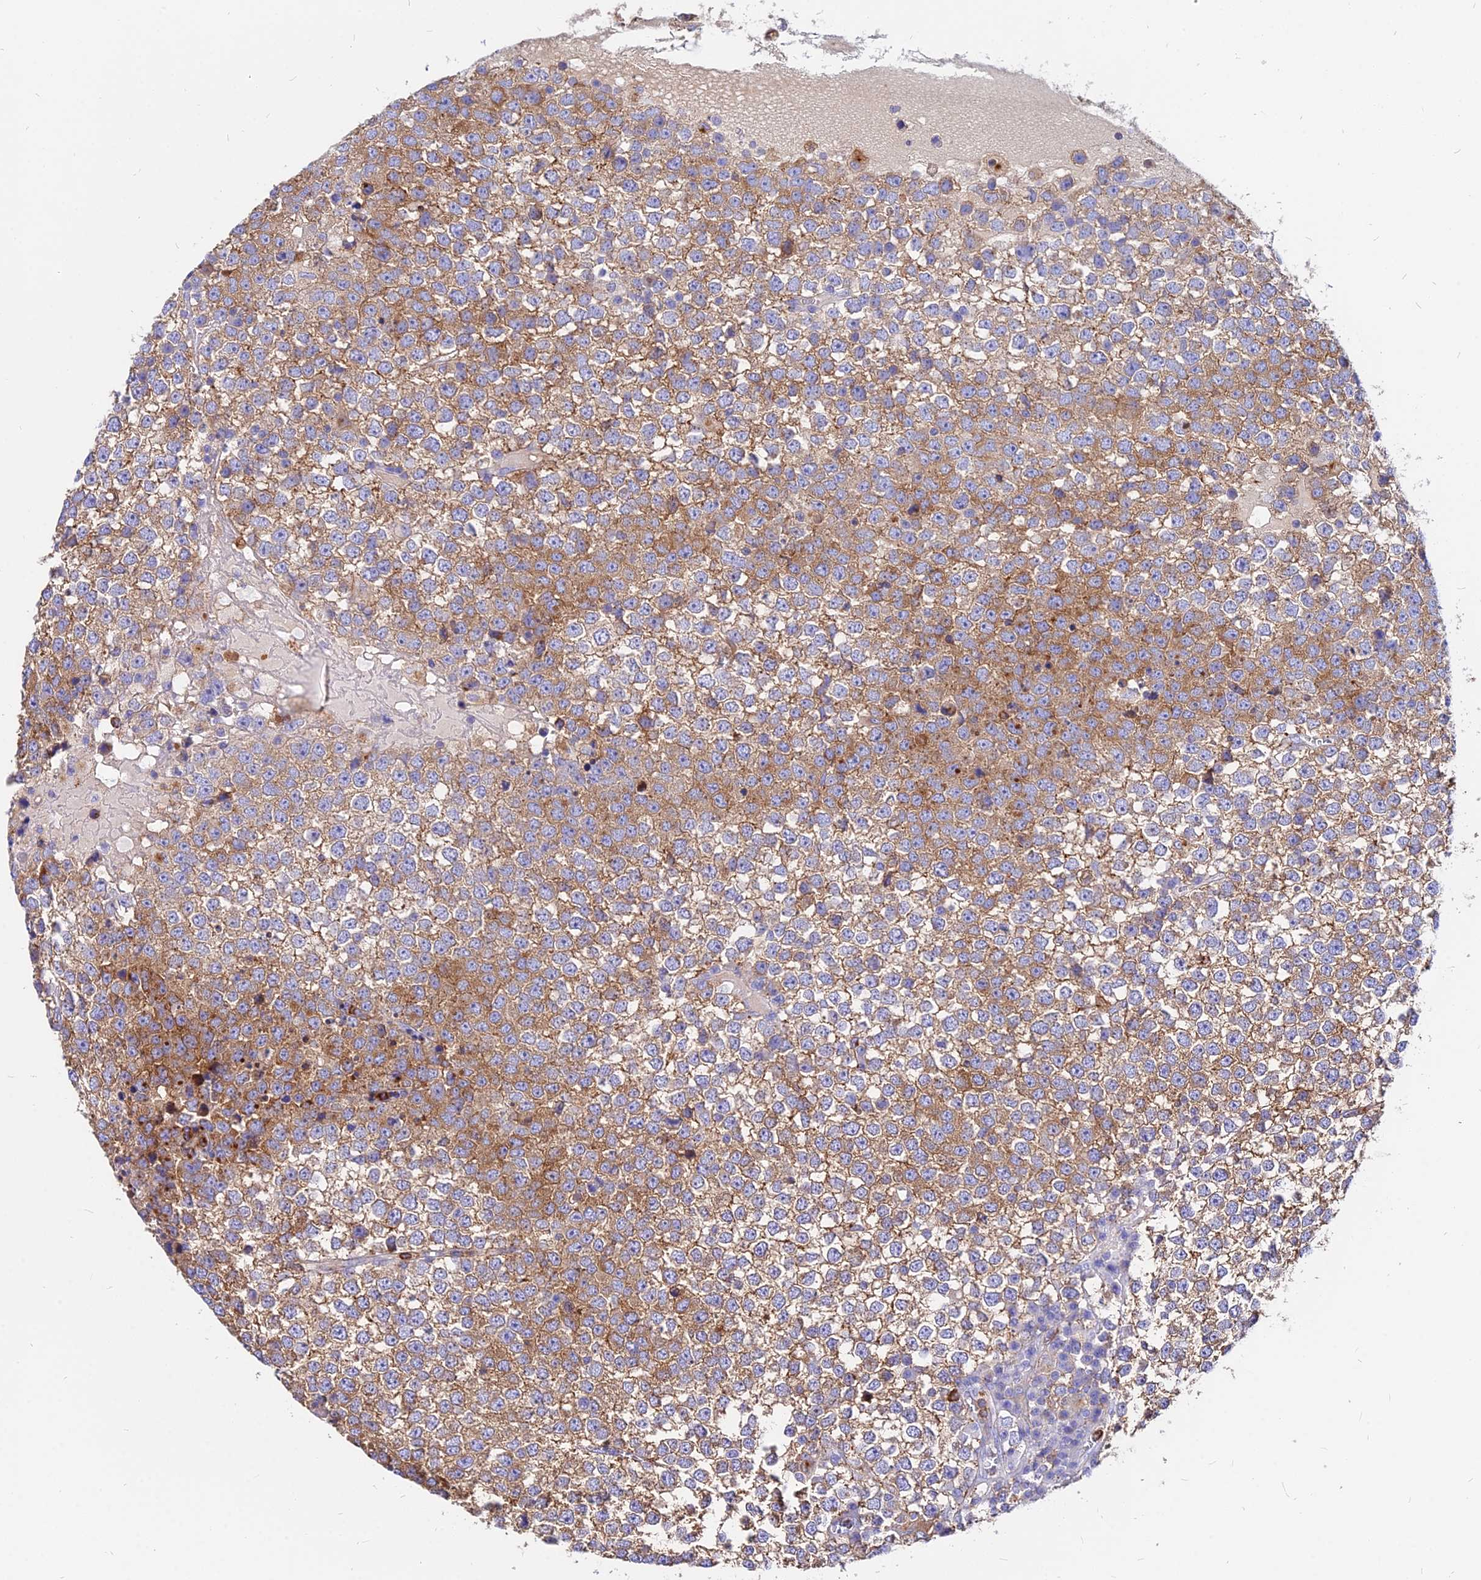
{"staining": {"intensity": "moderate", "quantity": ">75%", "location": "cytoplasmic/membranous"}, "tissue": "testis cancer", "cell_type": "Tumor cells", "image_type": "cancer", "snomed": [{"axis": "morphology", "description": "Seminoma, NOS"}, {"axis": "topography", "description": "Testis"}], "caption": "Testis seminoma stained with a brown dye exhibits moderate cytoplasmic/membranous positive expression in about >75% of tumor cells.", "gene": "AGTRAP", "patient": {"sex": "male", "age": 65}}